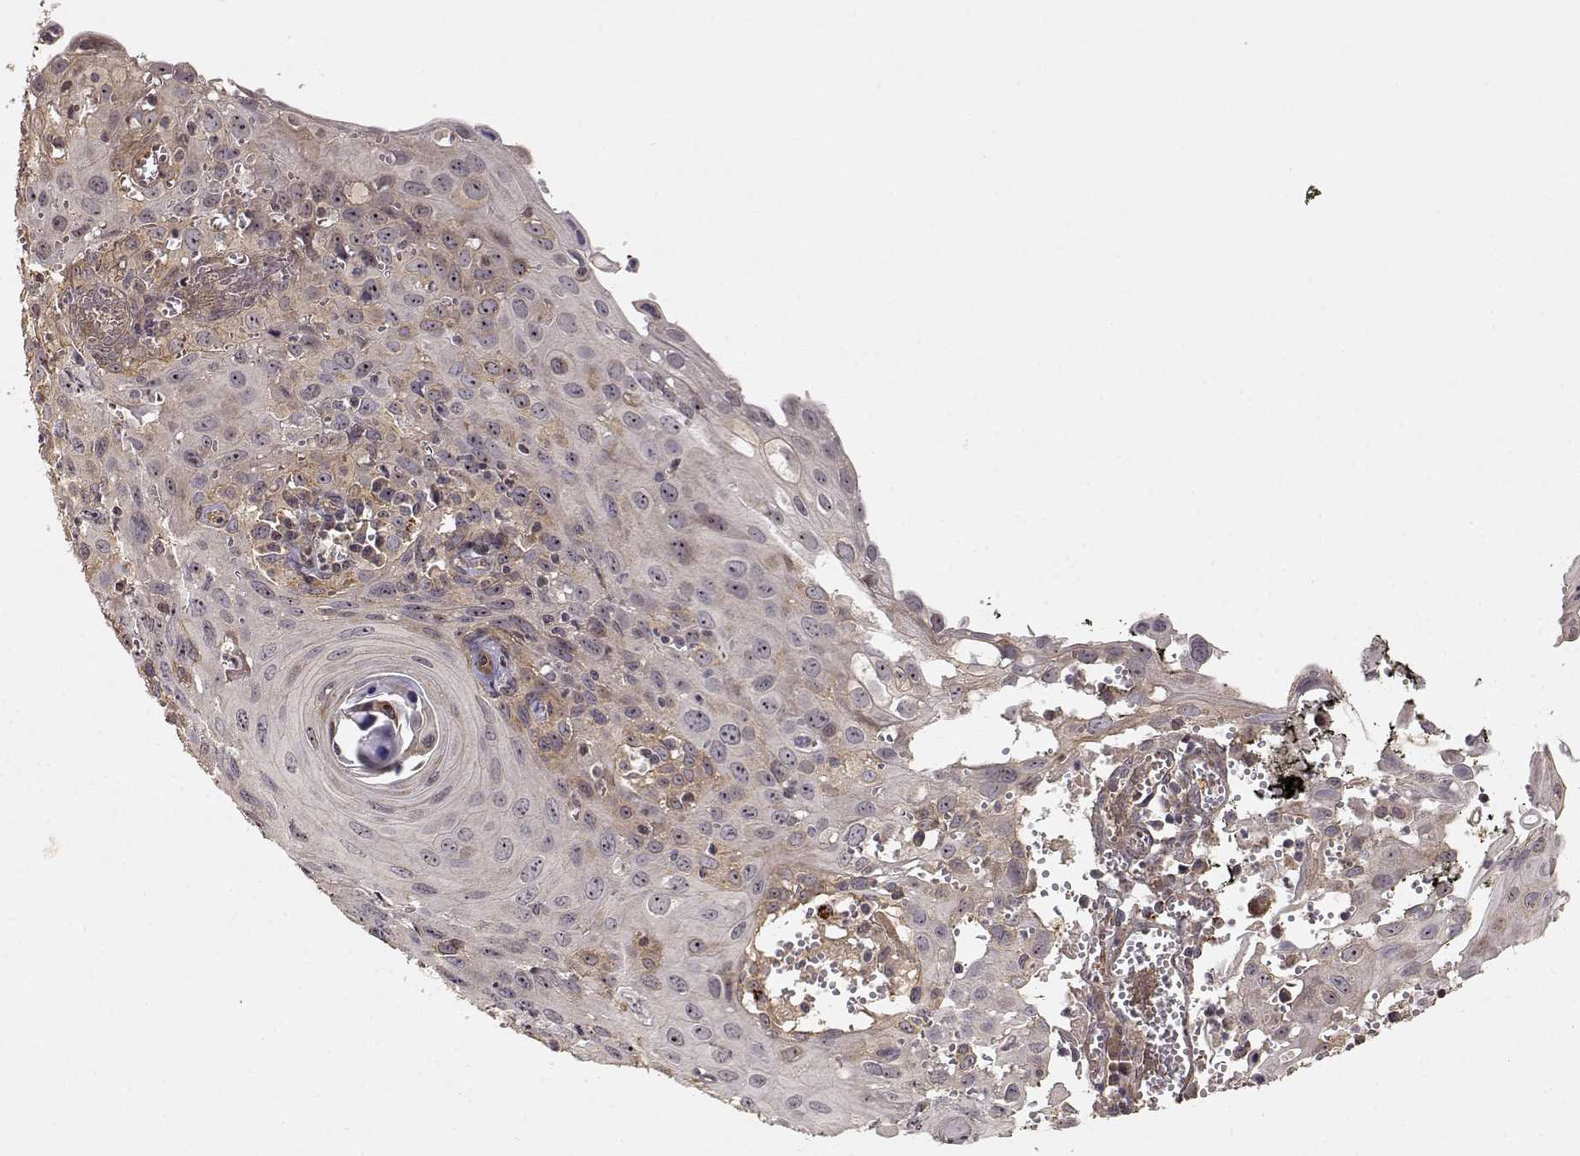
{"staining": {"intensity": "weak", "quantity": ">75%", "location": "cytoplasmic/membranous"}, "tissue": "cervical cancer", "cell_type": "Tumor cells", "image_type": "cancer", "snomed": [{"axis": "morphology", "description": "Squamous cell carcinoma, NOS"}, {"axis": "topography", "description": "Cervix"}], "caption": "A histopathology image of squamous cell carcinoma (cervical) stained for a protein demonstrates weak cytoplasmic/membranous brown staining in tumor cells. (DAB (3,3'-diaminobenzidine) IHC with brightfield microscopy, high magnification).", "gene": "PICK1", "patient": {"sex": "female", "age": 38}}